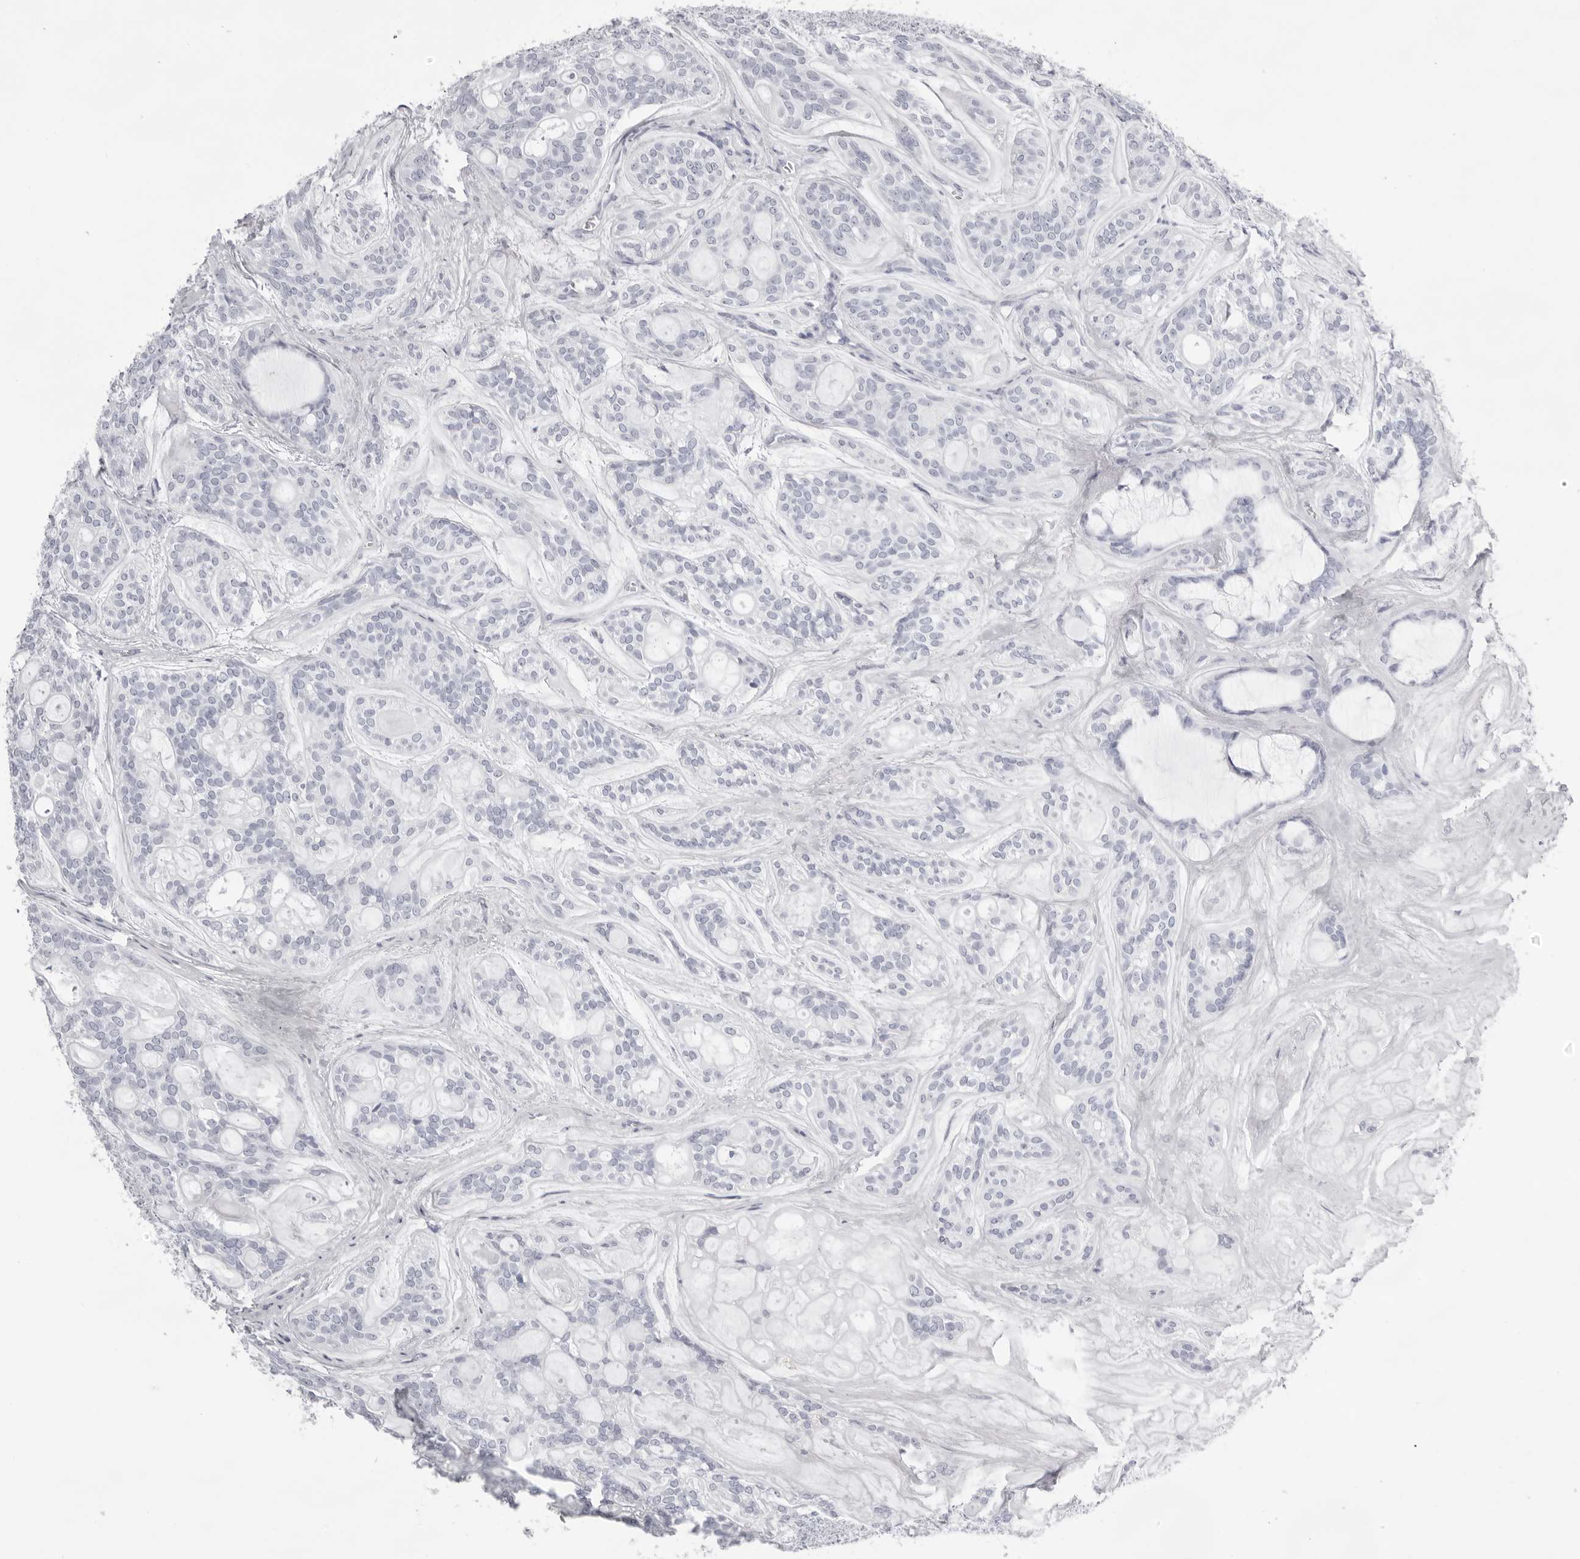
{"staining": {"intensity": "negative", "quantity": "none", "location": "none"}, "tissue": "head and neck cancer", "cell_type": "Tumor cells", "image_type": "cancer", "snomed": [{"axis": "morphology", "description": "Adenocarcinoma, NOS"}, {"axis": "topography", "description": "Head-Neck"}], "caption": "This is an IHC image of human head and neck cancer. There is no staining in tumor cells.", "gene": "TMOD4", "patient": {"sex": "male", "age": 66}}